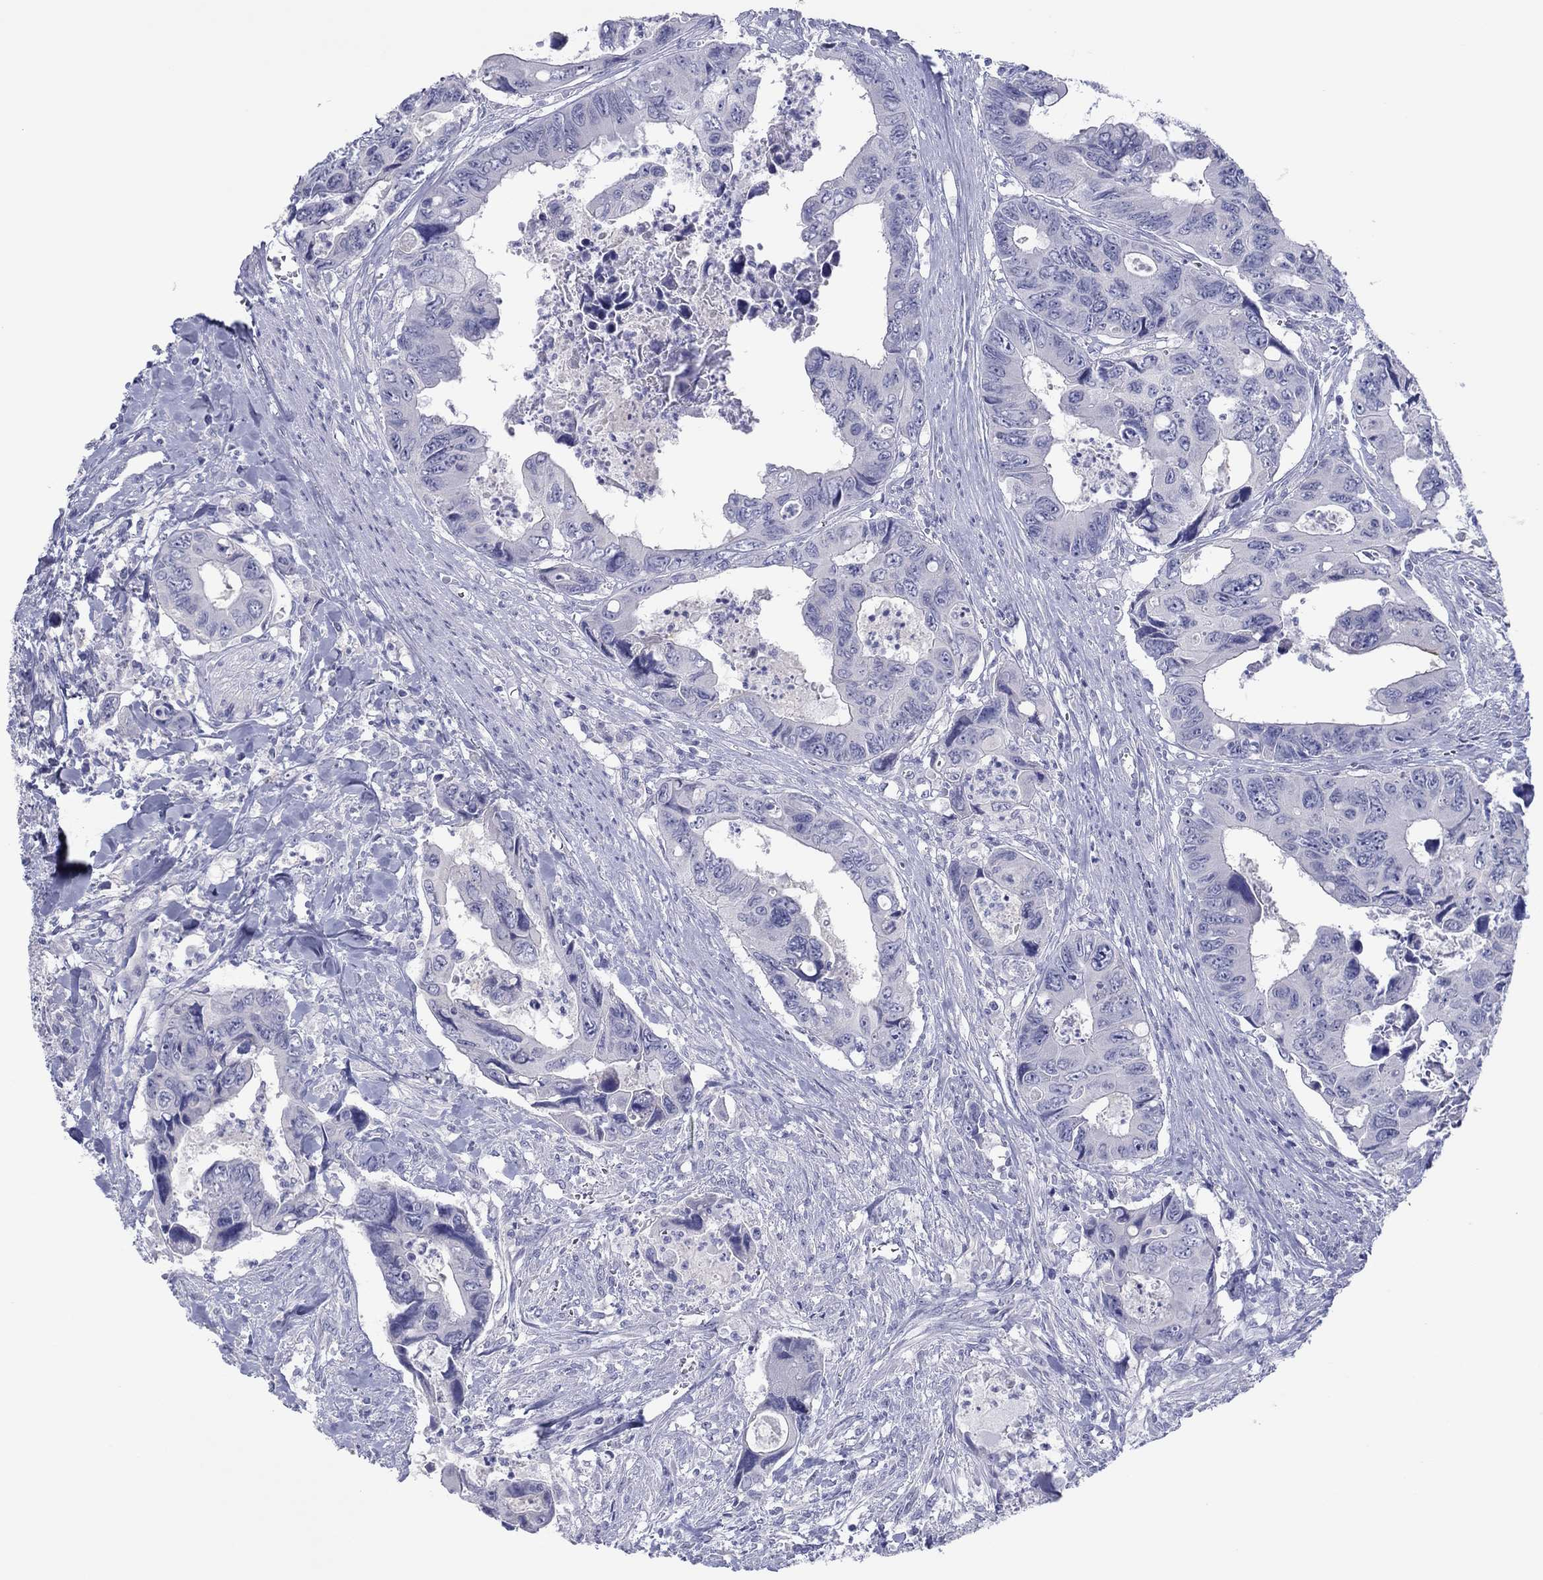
{"staining": {"intensity": "negative", "quantity": "none", "location": "none"}, "tissue": "colorectal cancer", "cell_type": "Tumor cells", "image_type": "cancer", "snomed": [{"axis": "morphology", "description": "Adenocarcinoma, NOS"}, {"axis": "topography", "description": "Rectum"}], "caption": "IHC photomicrograph of neoplastic tissue: human colorectal adenocarcinoma stained with DAB (3,3'-diaminobenzidine) reveals no significant protein positivity in tumor cells.", "gene": "ERICH3", "patient": {"sex": "male", "age": 62}}